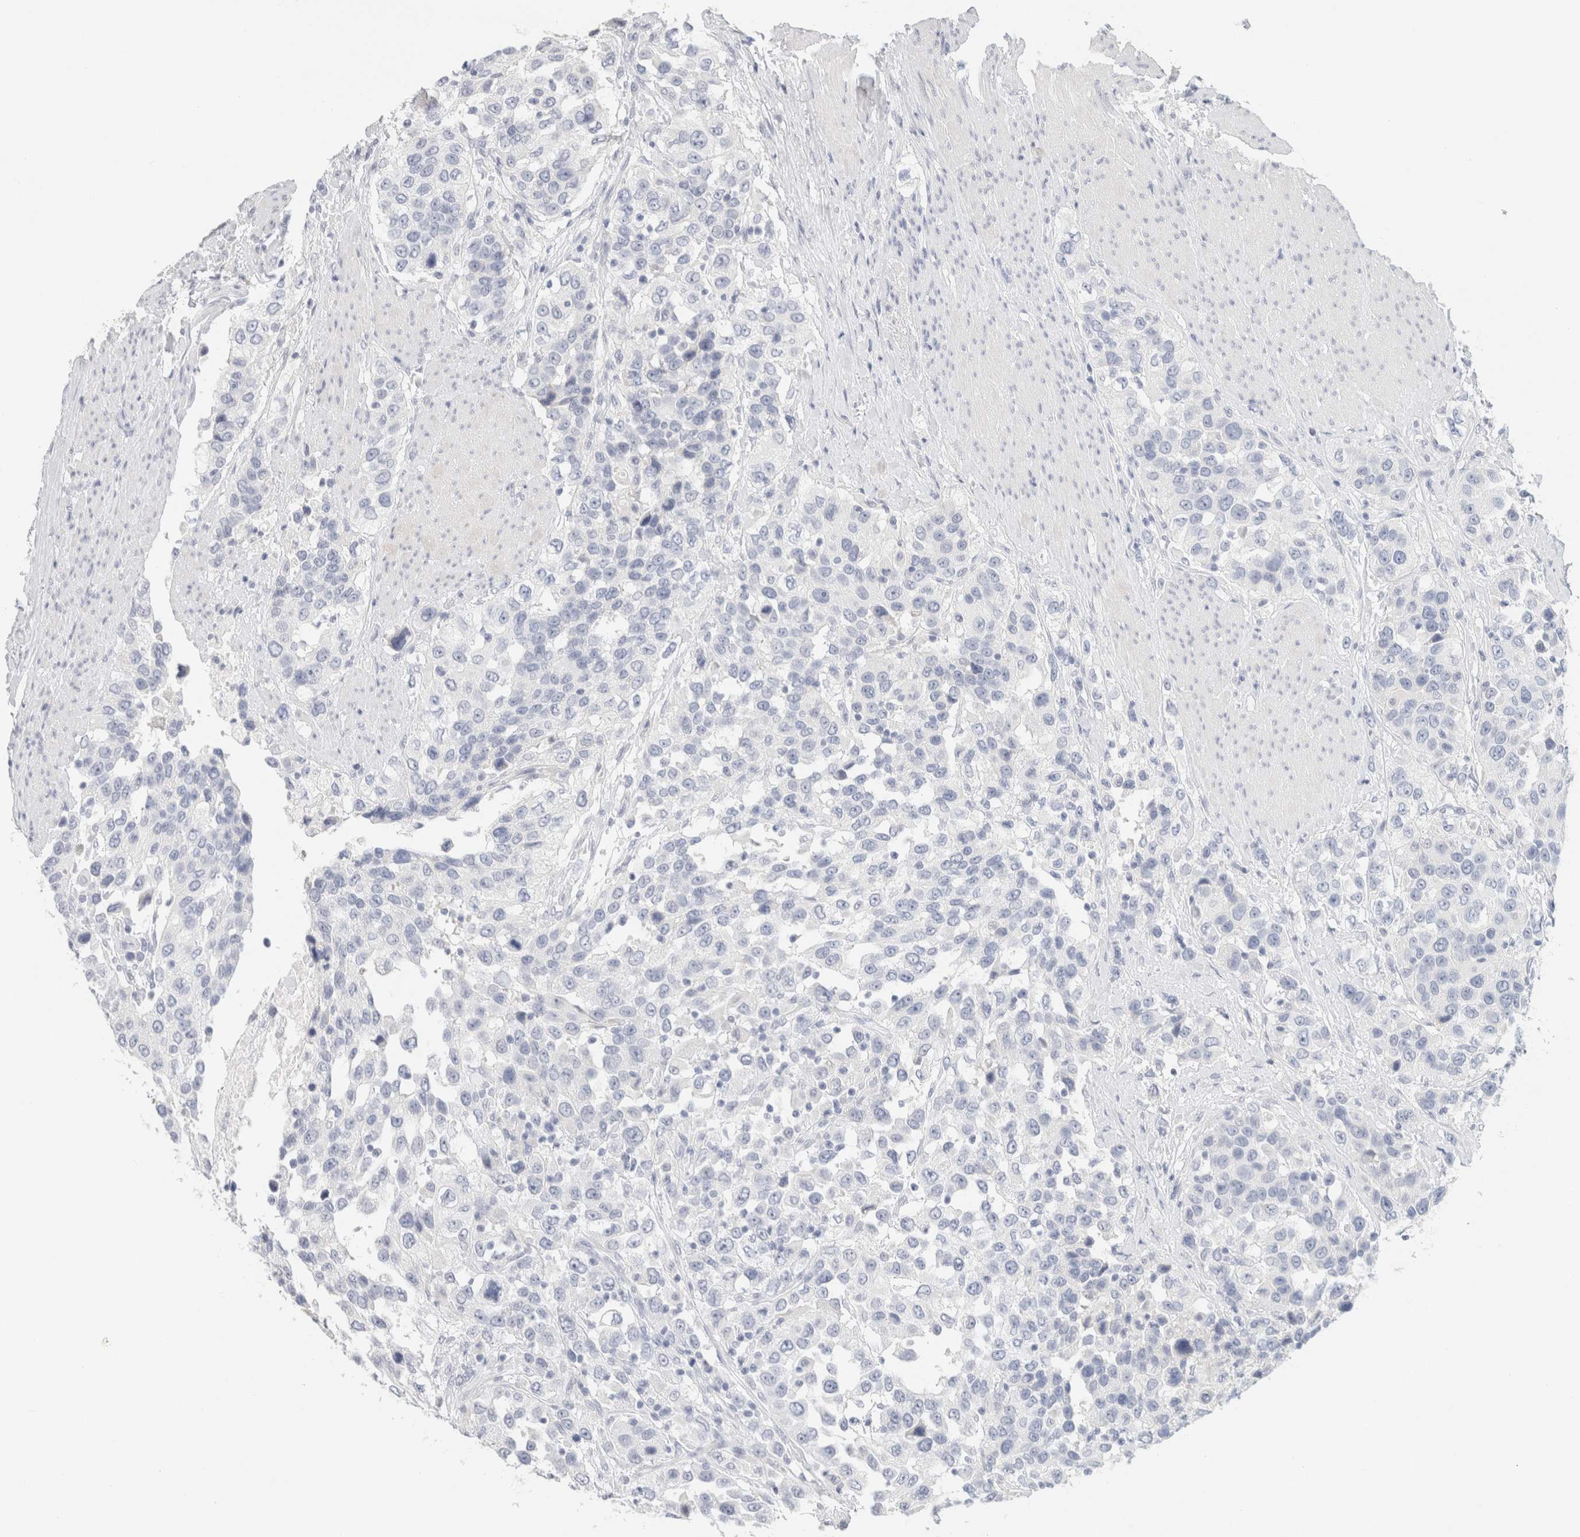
{"staining": {"intensity": "negative", "quantity": "none", "location": "none"}, "tissue": "urothelial cancer", "cell_type": "Tumor cells", "image_type": "cancer", "snomed": [{"axis": "morphology", "description": "Urothelial carcinoma, High grade"}, {"axis": "topography", "description": "Urinary bladder"}], "caption": "A photomicrograph of human high-grade urothelial carcinoma is negative for staining in tumor cells.", "gene": "NEFM", "patient": {"sex": "female", "age": 80}}